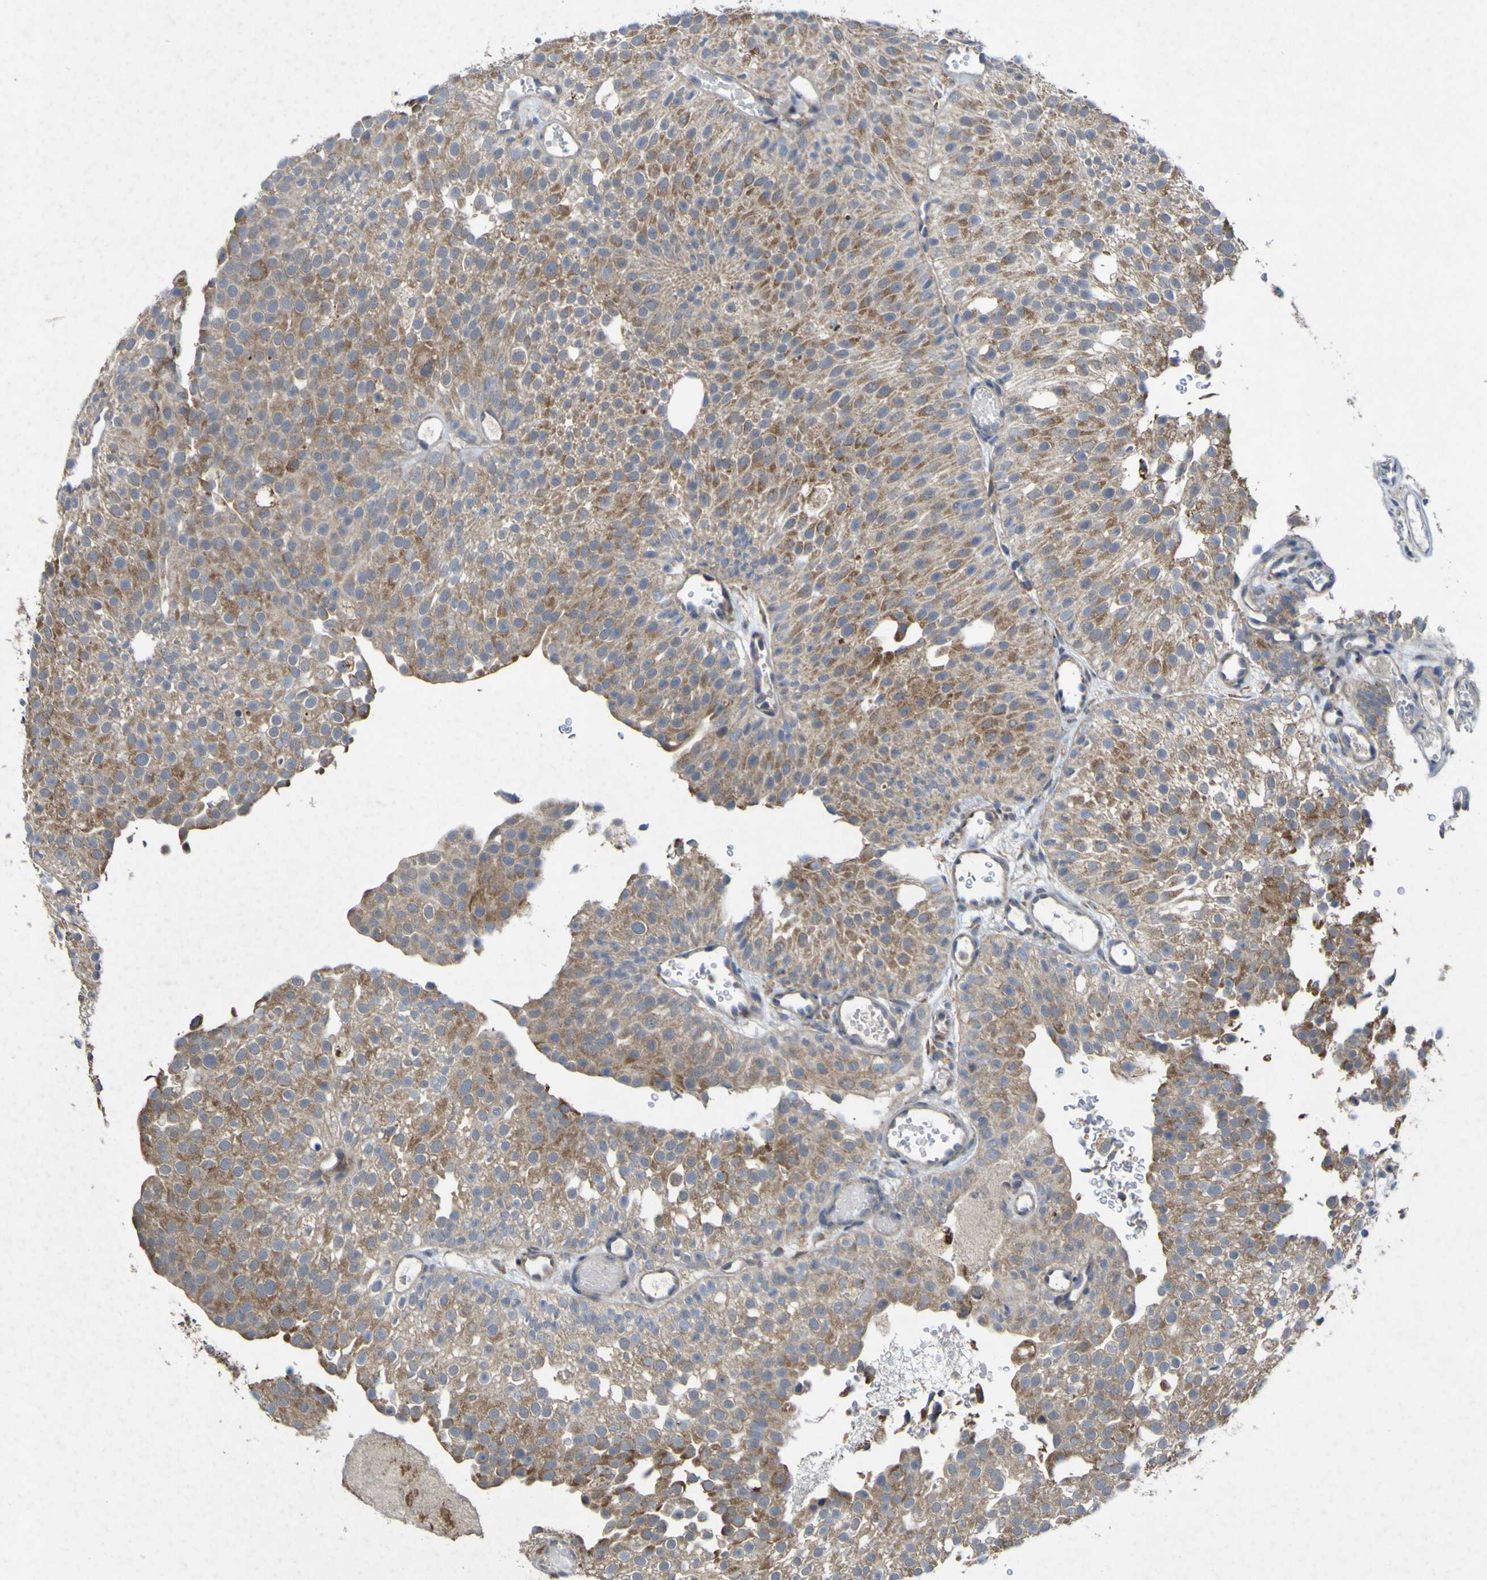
{"staining": {"intensity": "moderate", "quantity": ">75%", "location": "cytoplasmic/membranous"}, "tissue": "urothelial cancer", "cell_type": "Tumor cells", "image_type": "cancer", "snomed": [{"axis": "morphology", "description": "Urothelial carcinoma, Low grade"}, {"axis": "topography", "description": "Urinary bladder"}], "caption": "Protein staining of urothelial cancer tissue exhibits moderate cytoplasmic/membranous positivity in approximately >75% of tumor cells. (DAB IHC, brown staining for protein, blue staining for nuclei).", "gene": "IRAK2", "patient": {"sex": "male", "age": 78}}